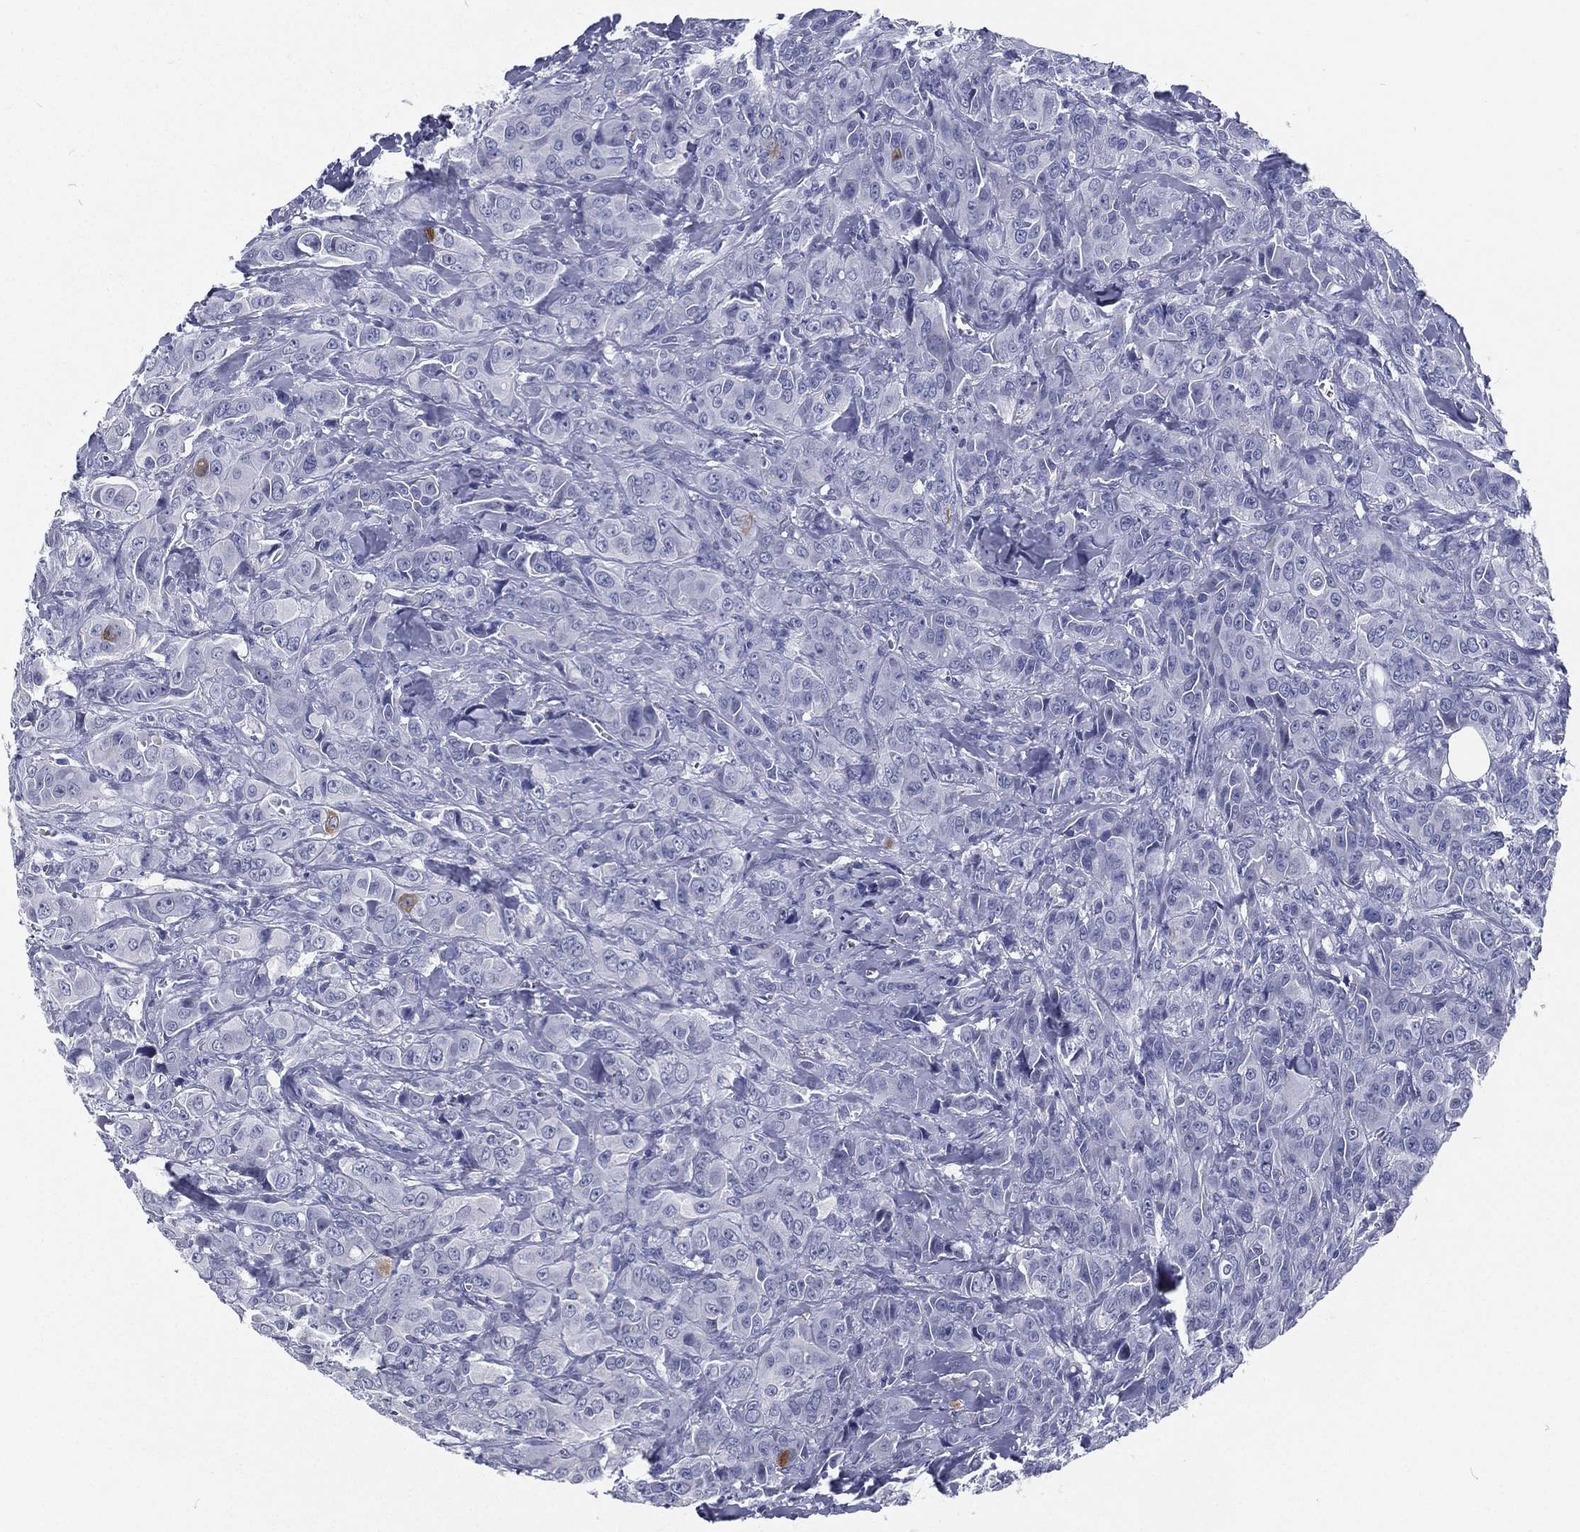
{"staining": {"intensity": "negative", "quantity": "none", "location": "none"}, "tissue": "breast cancer", "cell_type": "Tumor cells", "image_type": "cancer", "snomed": [{"axis": "morphology", "description": "Duct carcinoma"}, {"axis": "topography", "description": "Breast"}], "caption": "DAB (3,3'-diaminobenzidine) immunohistochemical staining of breast intraductal carcinoma exhibits no significant staining in tumor cells.", "gene": "RSPH4A", "patient": {"sex": "female", "age": 43}}